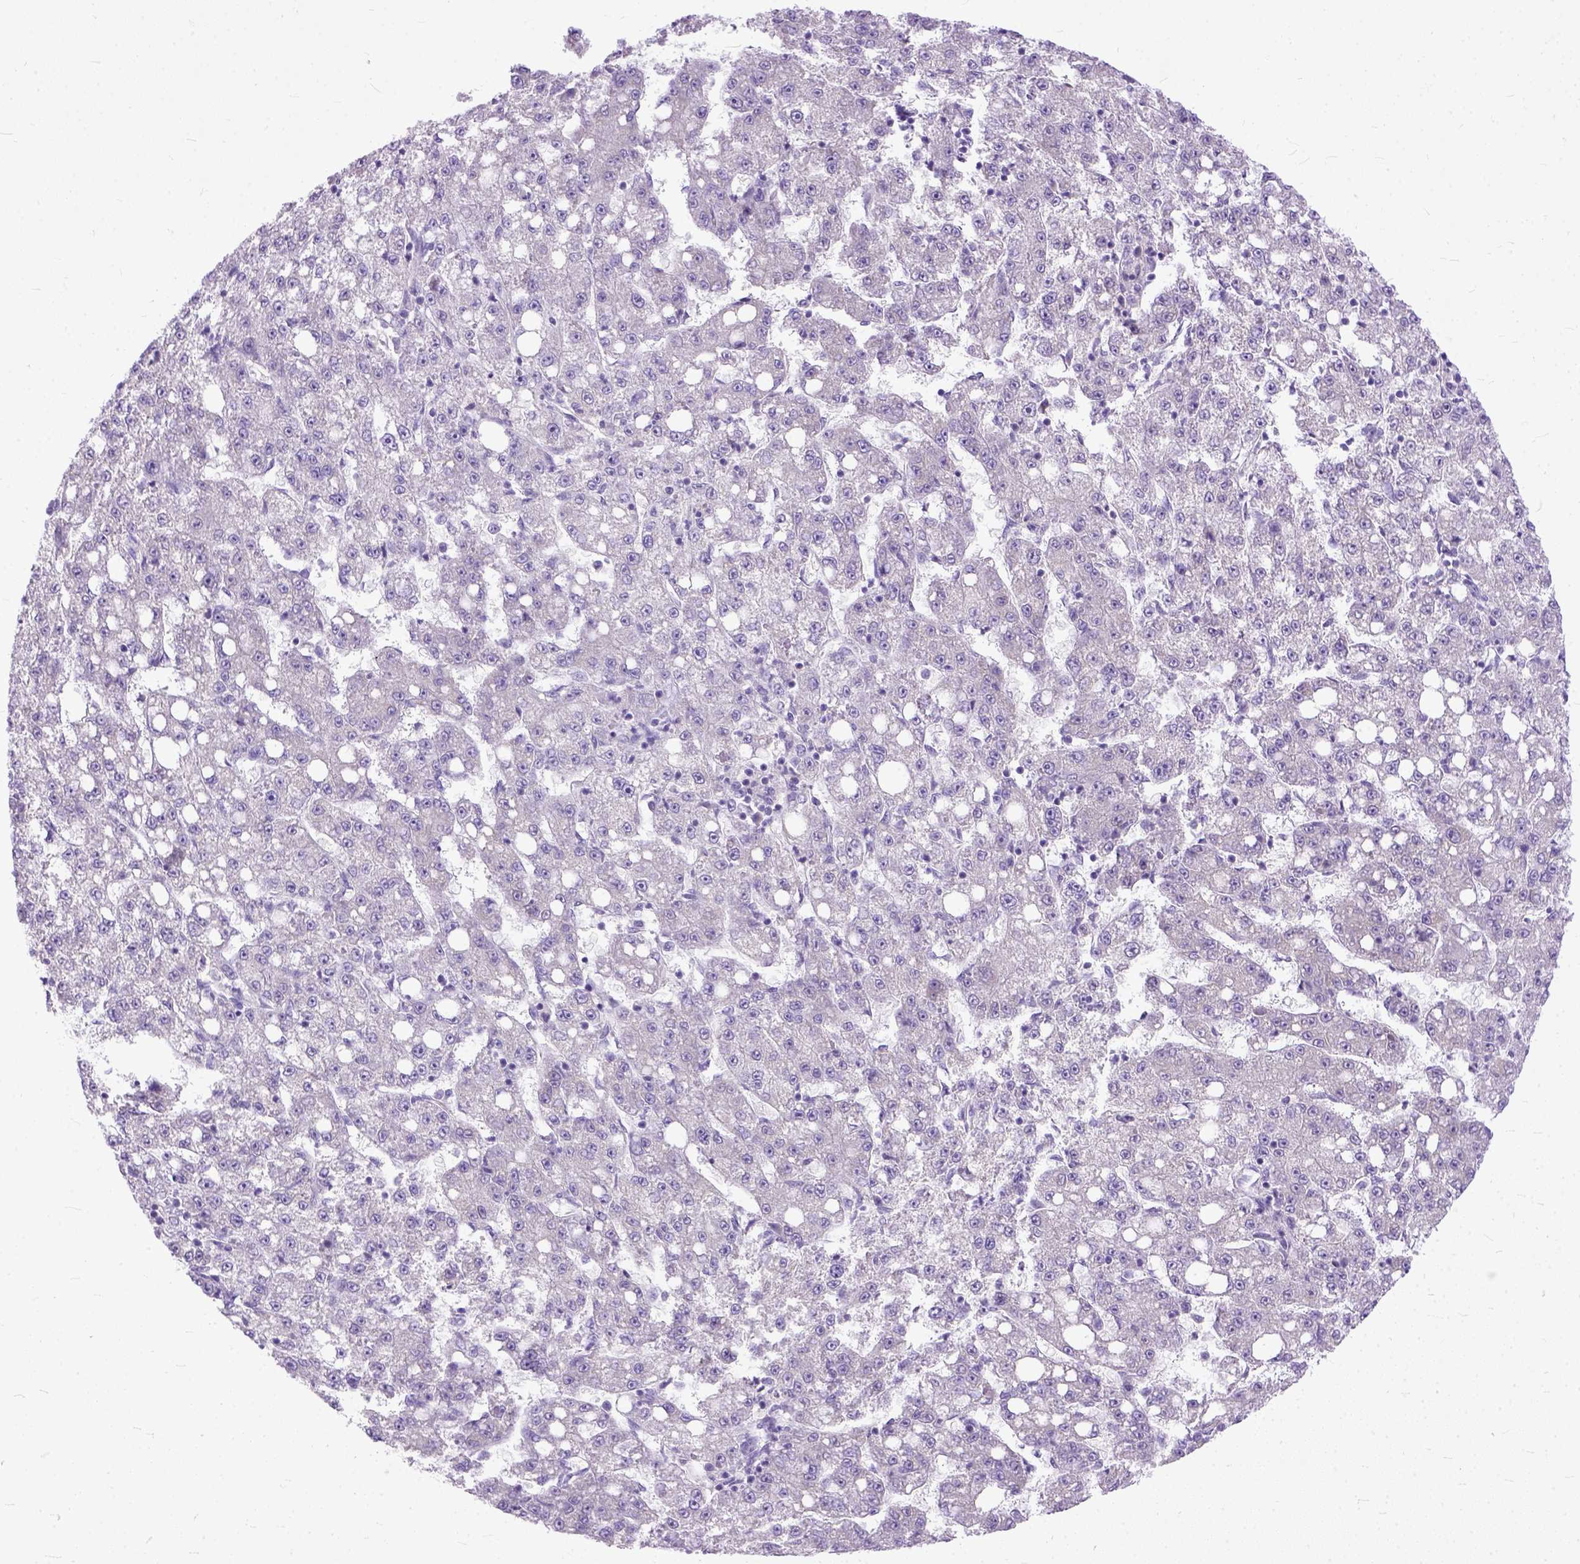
{"staining": {"intensity": "negative", "quantity": "none", "location": "none"}, "tissue": "liver cancer", "cell_type": "Tumor cells", "image_type": "cancer", "snomed": [{"axis": "morphology", "description": "Carcinoma, Hepatocellular, NOS"}, {"axis": "topography", "description": "Liver"}], "caption": "The IHC histopathology image has no significant positivity in tumor cells of liver cancer tissue.", "gene": "TCEAL7", "patient": {"sex": "female", "age": 65}}